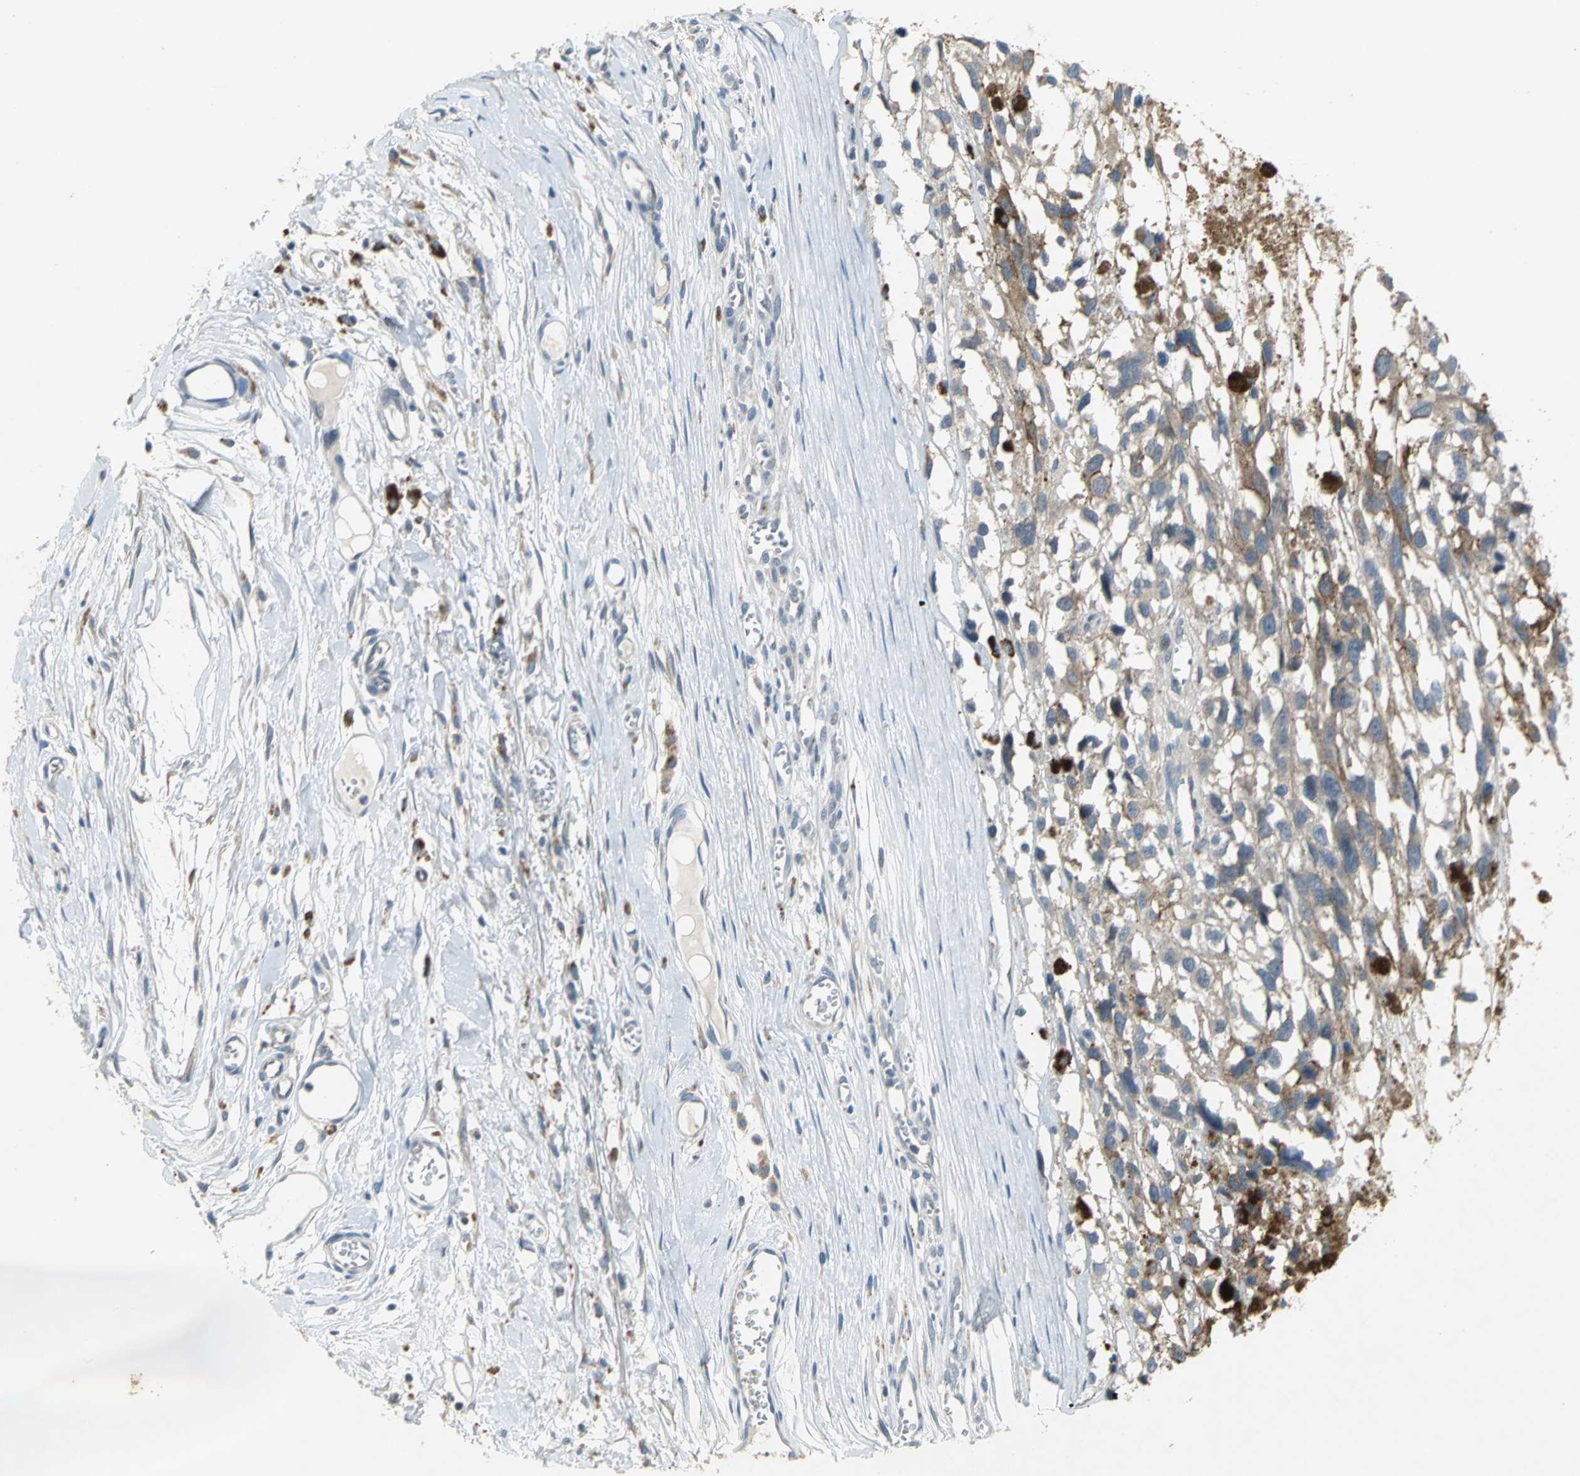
{"staining": {"intensity": "negative", "quantity": "none", "location": "none"}, "tissue": "melanoma", "cell_type": "Tumor cells", "image_type": "cancer", "snomed": [{"axis": "morphology", "description": "Malignant melanoma, Metastatic site"}, {"axis": "topography", "description": "Lymph node"}], "caption": "An IHC photomicrograph of malignant melanoma (metastatic site) is shown. There is no staining in tumor cells of malignant melanoma (metastatic site).", "gene": "IL17RB", "patient": {"sex": "male", "age": 59}}